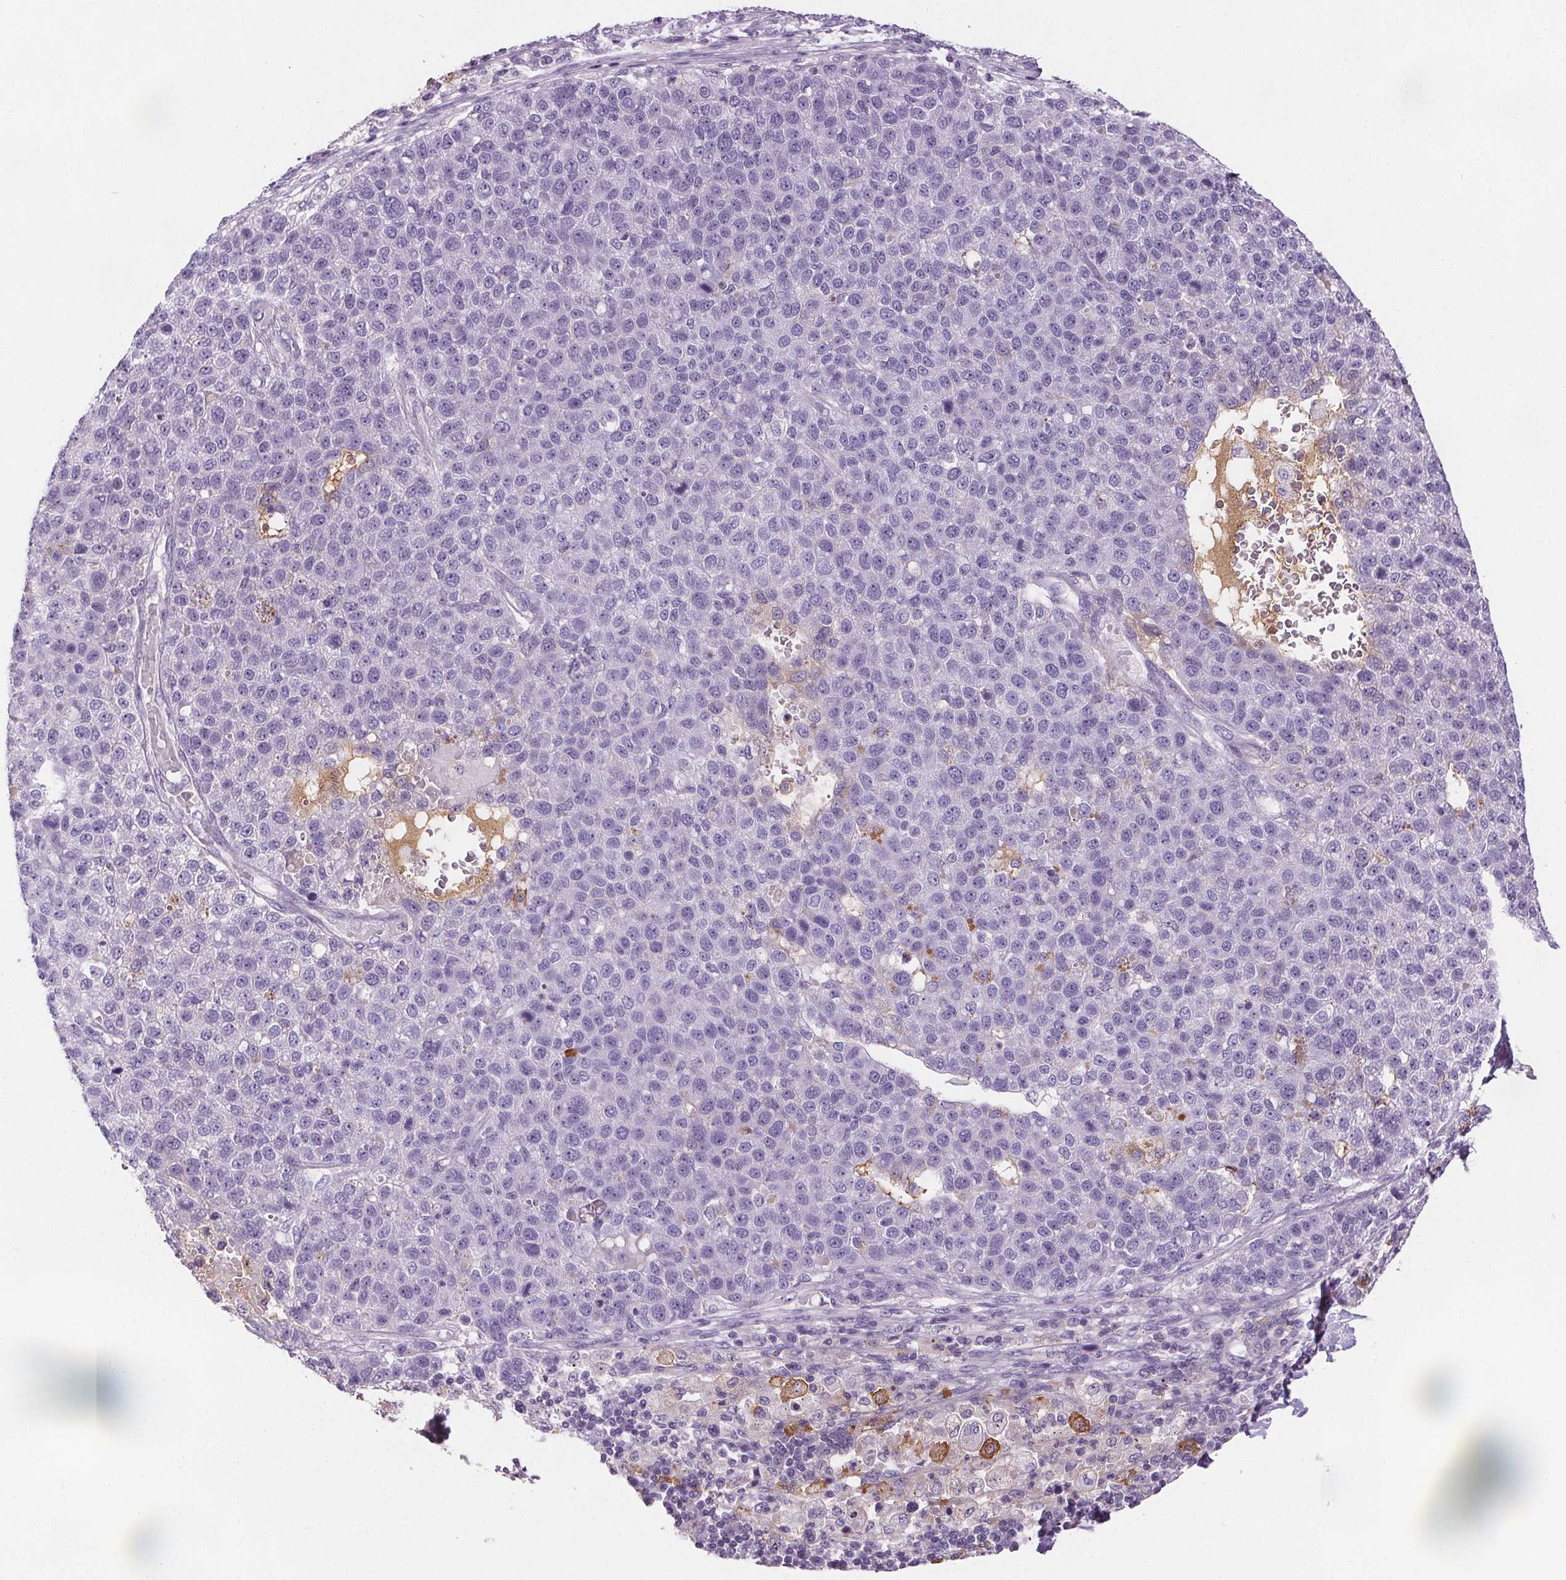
{"staining": {"intensity": "negative", "quantity": "none", "location": "none"}, "tissue": "pancreatic cancer", "cell_type": "Tumor cells", "image_type": "cancer", "snomed": [{"axis": "morphology", "description": "Adenocarcinoma, NOS"}, {"axis": "topography", "description": "Pancreas"}], "caption": "IHC image of human pancreatic cancer (adenocarcinoma) stained for a protein (brown), which demonstrates no staining in tumor cells.", "gene": "CD5L", "patient": {"sex": "female", "age": 61}}